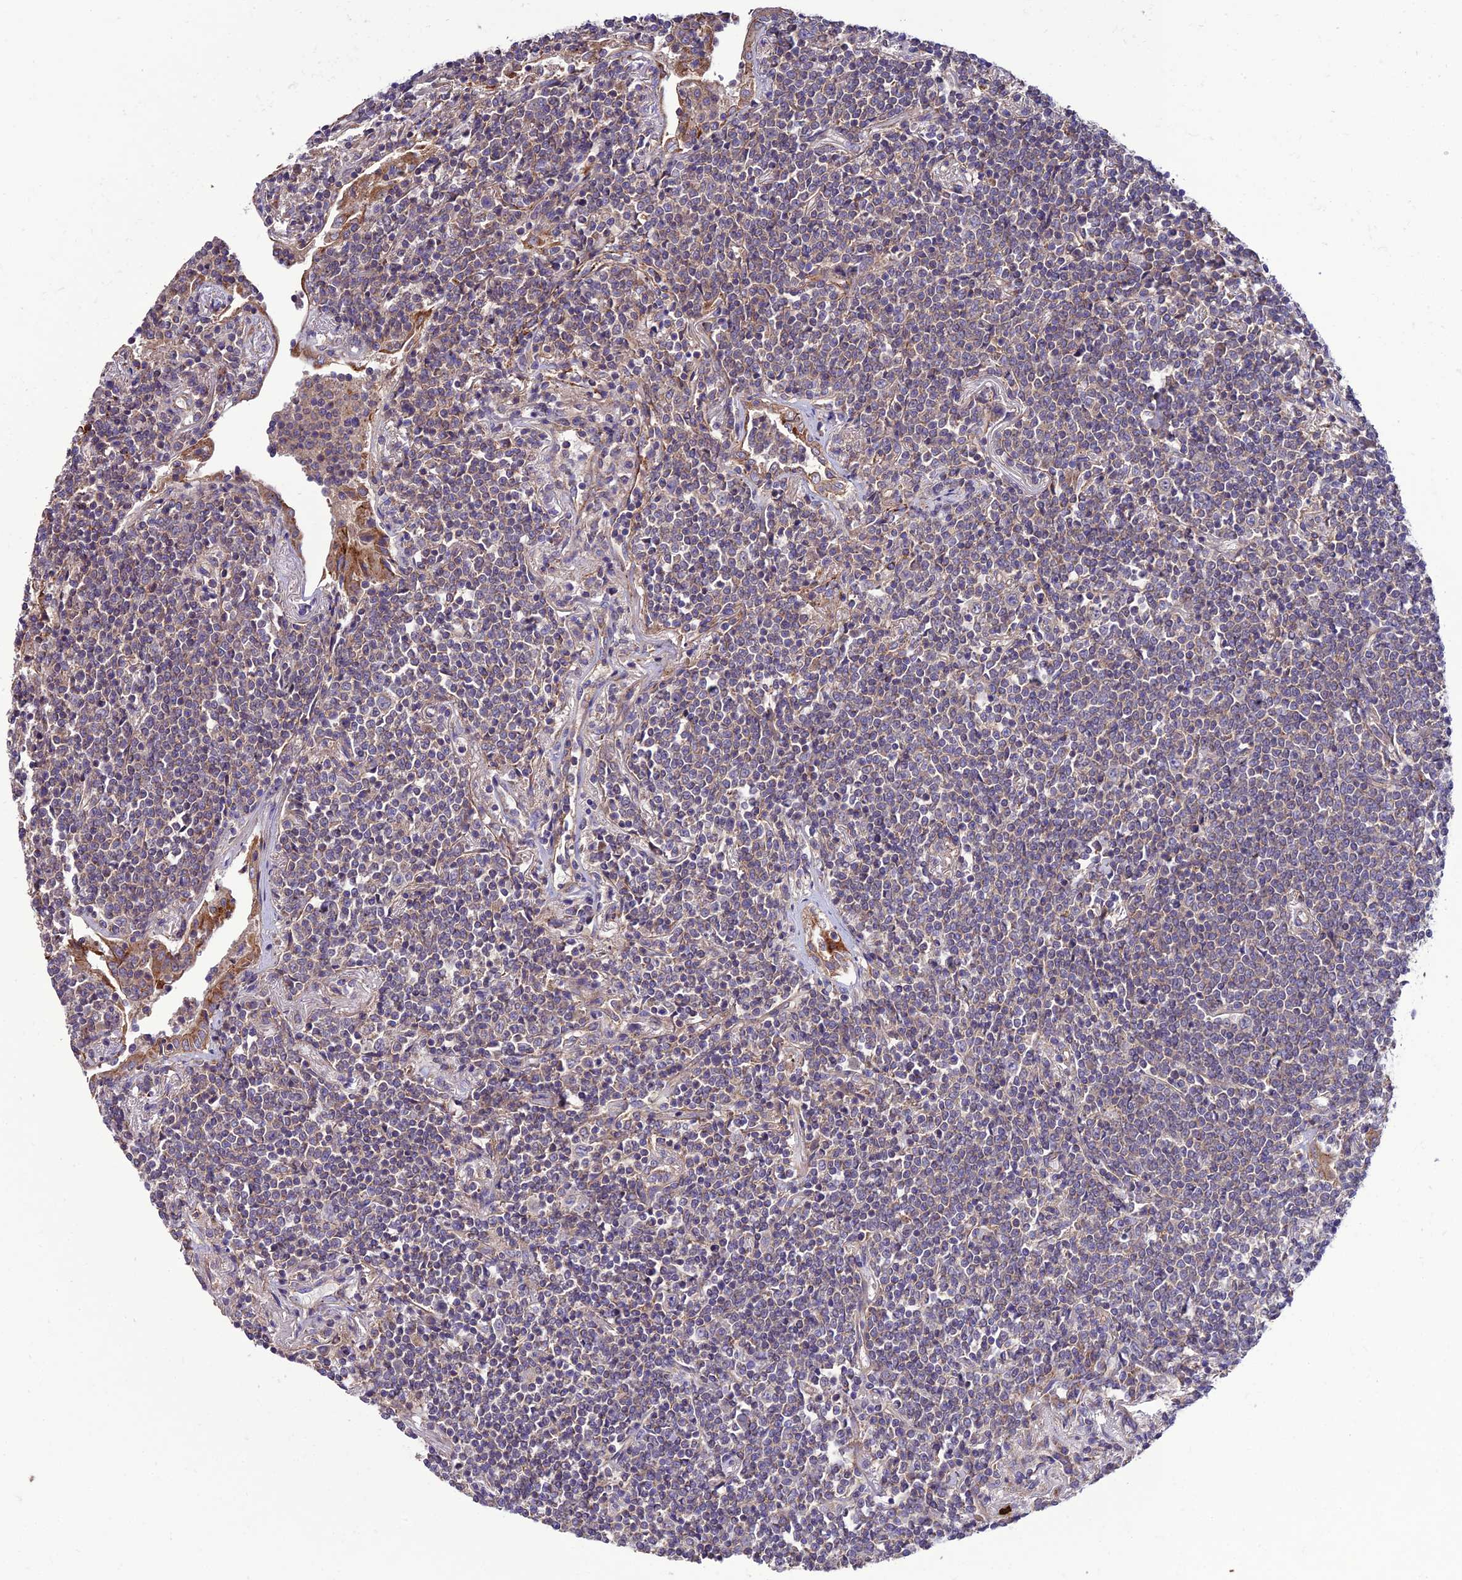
{"staining": {"intensity": "weak", "quantity": "25%-75%", "location": "cytoplasmic/membranous"}, "tissue": "lymphoma", "cell_type": "Tumor cells", "image_type": "cancer", "snomed": [{"axis": "morphology", "description": "Malignant lymphoma, non-Hodgkin's type, Low grade"}, {"axis": "topography", "description": "Lung"}], "caption": "Lymphoma stained for a protein reveals weak cytoplasmic/membranous positivity in tumor cells.", "gene": "PPIL3", "patient": {"sex": "female", "age": 71}}